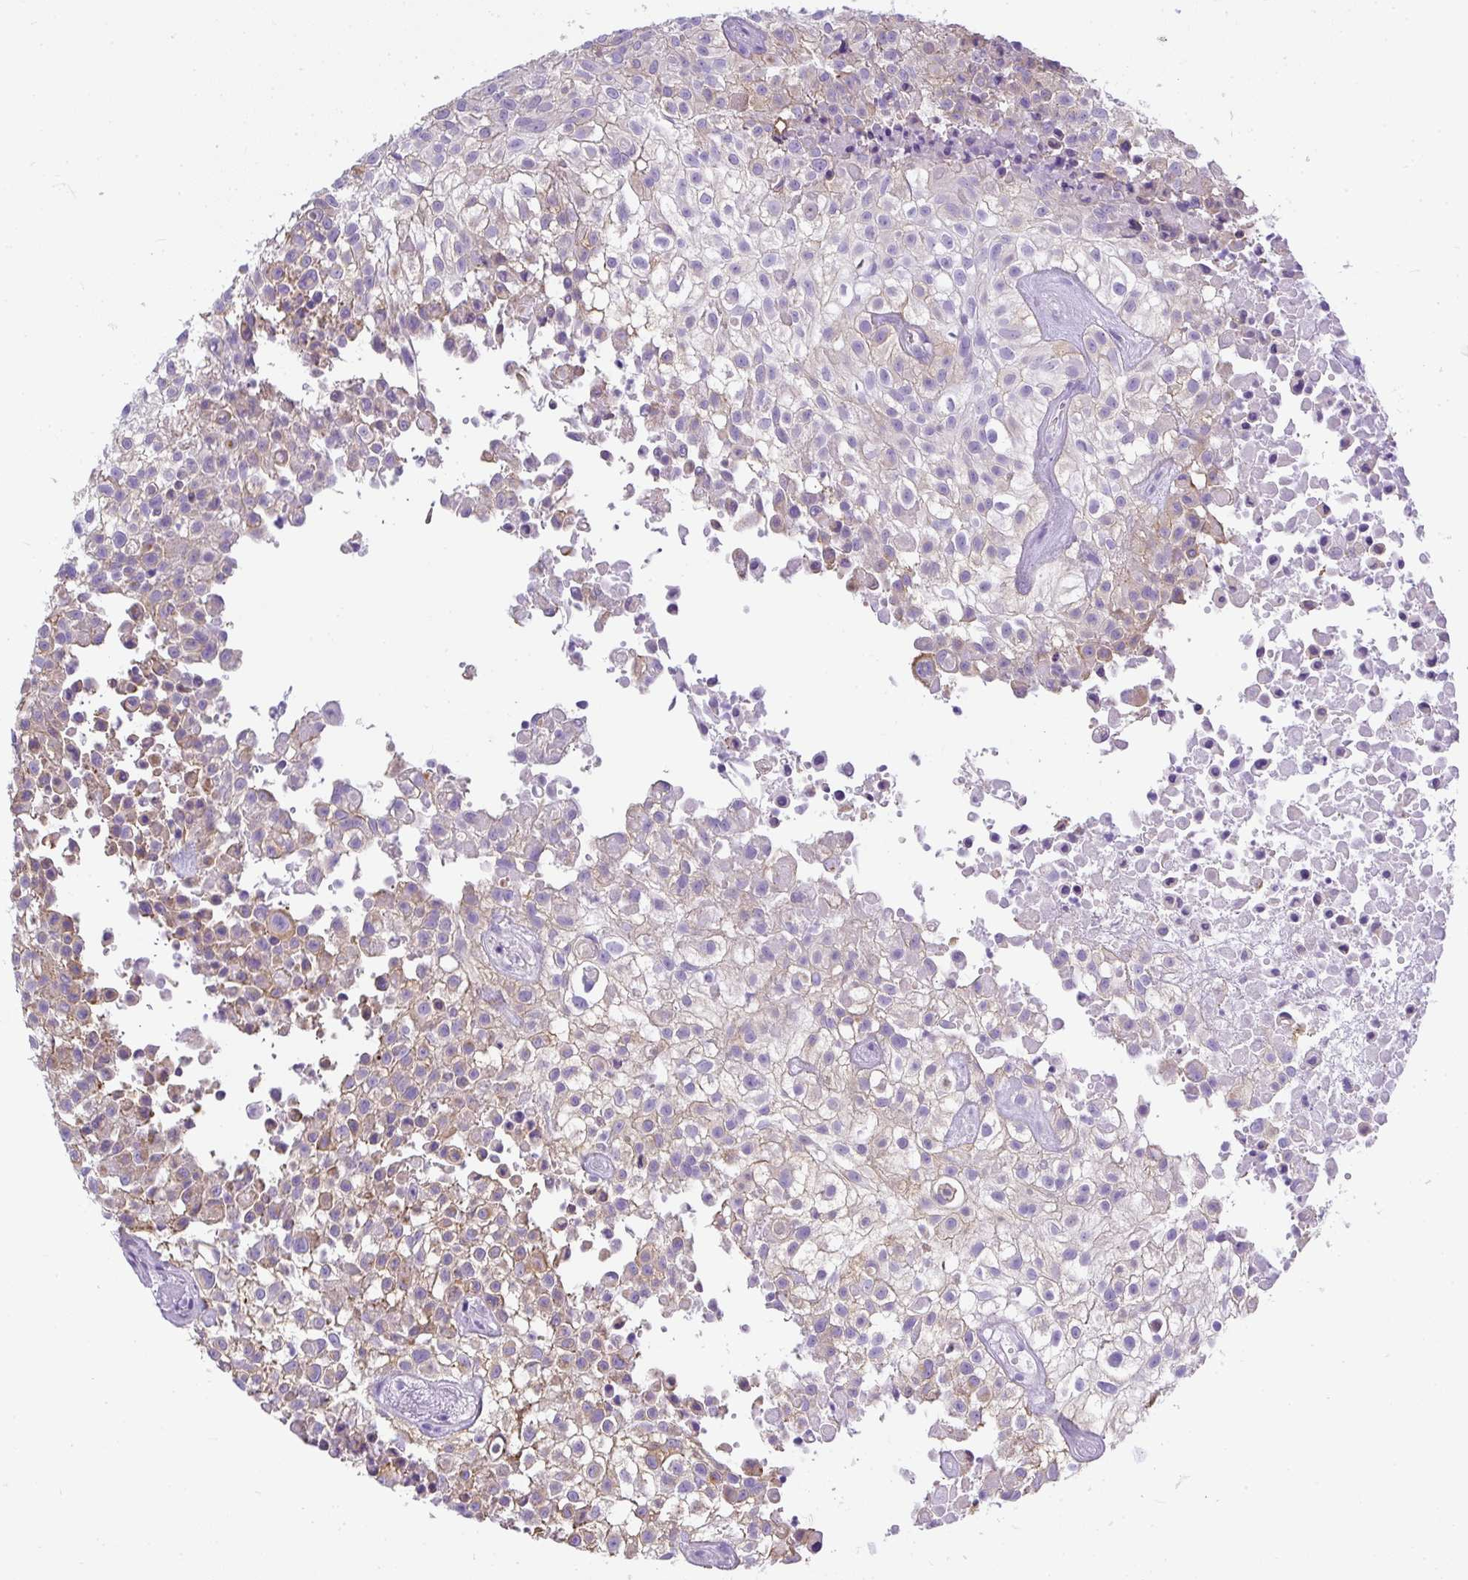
{"staining": {"intensity": "weak", "quantity": "25%-75%", "location": "cytoplasmic/membranous"}, "tissue": "urothelial cancer", "cell_type": "Tumor cells", "image_type": "cancer", "snomed": [{"axis": "morphology", "description": "Urothelial carcinoma, High grade"}, {"axis": "topography", "description": "Urinary bladder"}], "caption": "An image showing weak cytoplasmic/membranous staining in approximately 25%-75% of tumor cells in urothelial carcinoma (high-grade), as visualized by brown immunohistochemical staining.", "gene": "PLPPR3", "patient": {"sex": "male", "age": 56}}